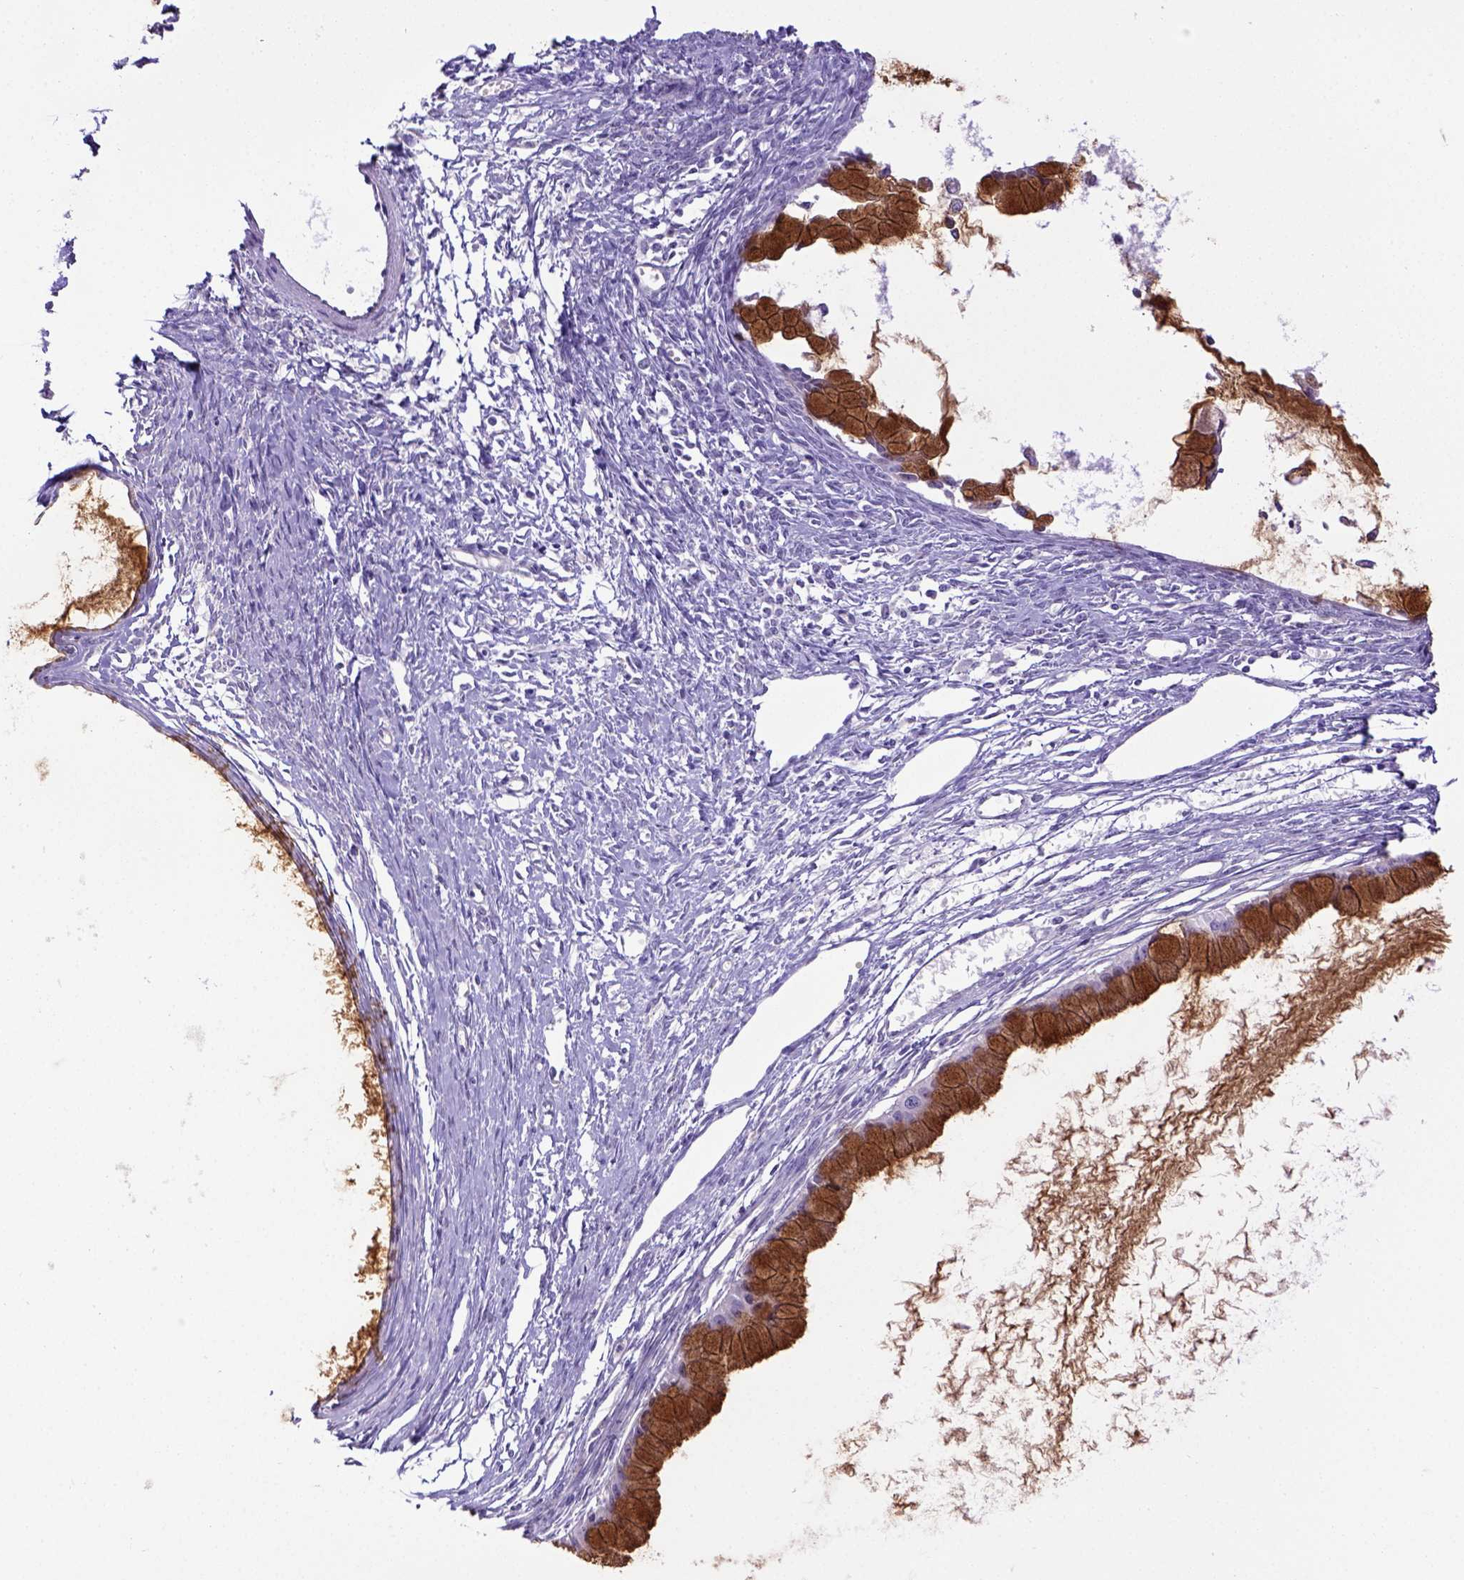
{"staining": {"intensity": "moderate", "quantity": ">75%", "location": "cytoplasmic/membranous"}, "tissue": "ovarian cancer", "cell_type": "Tumor cells", "image_type": "cancer", "snomed": [{"axis": "morphology", "description": "Cystadenocarcinoma, mucinous, NOS"}, {"axis": "topography", "description": "Ovary"}], "caption": "Immunohistochemical staining of human mucinous cystadenocarcinoma (ovarian) shows moderate cytoplasmic/membranous protein staining in about >75% of tumor cells. Using DAB (brown) and hematoxylin (blue) stains, captured at high magnification using brightfield microscopy.", "gene": "CD40", "patient": {"sex": "female", "age": 41}}